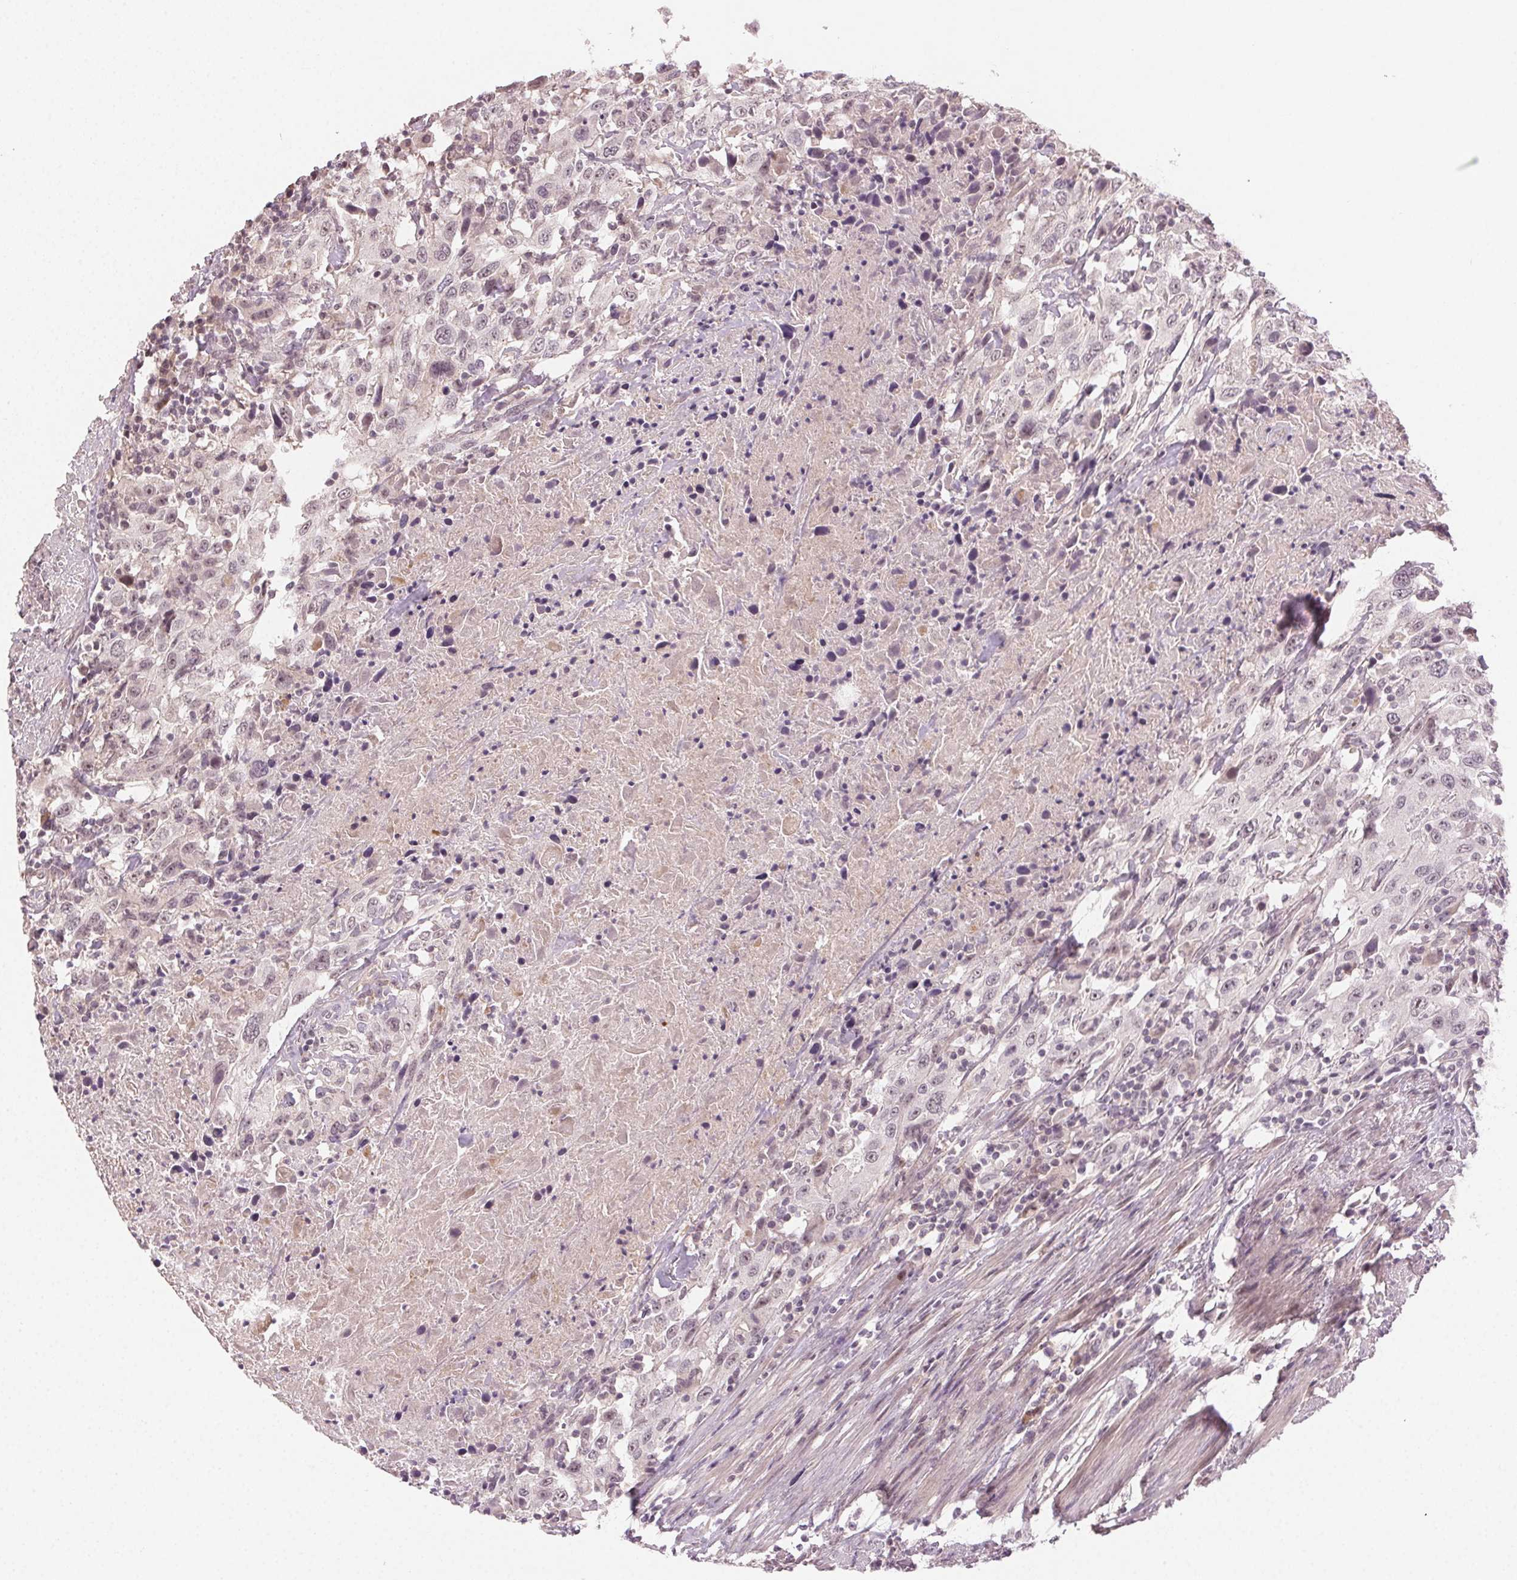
{"staining": {"intensity": "negative", "quantity": "none", "location": "none"}, "tissue": "urothelial cancer", "cell_type": "Tumor cells", "image_type": "cancer", "snomed": [{"axis": "morphology", "description": "Urothelial carcinoma, High grade"}, {"axis": "topography", "description": "Urinary bladder"}], "caption": "Immunohistochemistry of human urothelial cancer demonstrates no expression in tumor cells.", "gene": "TUB", "patient": {"sex": "male", "age": 61}}